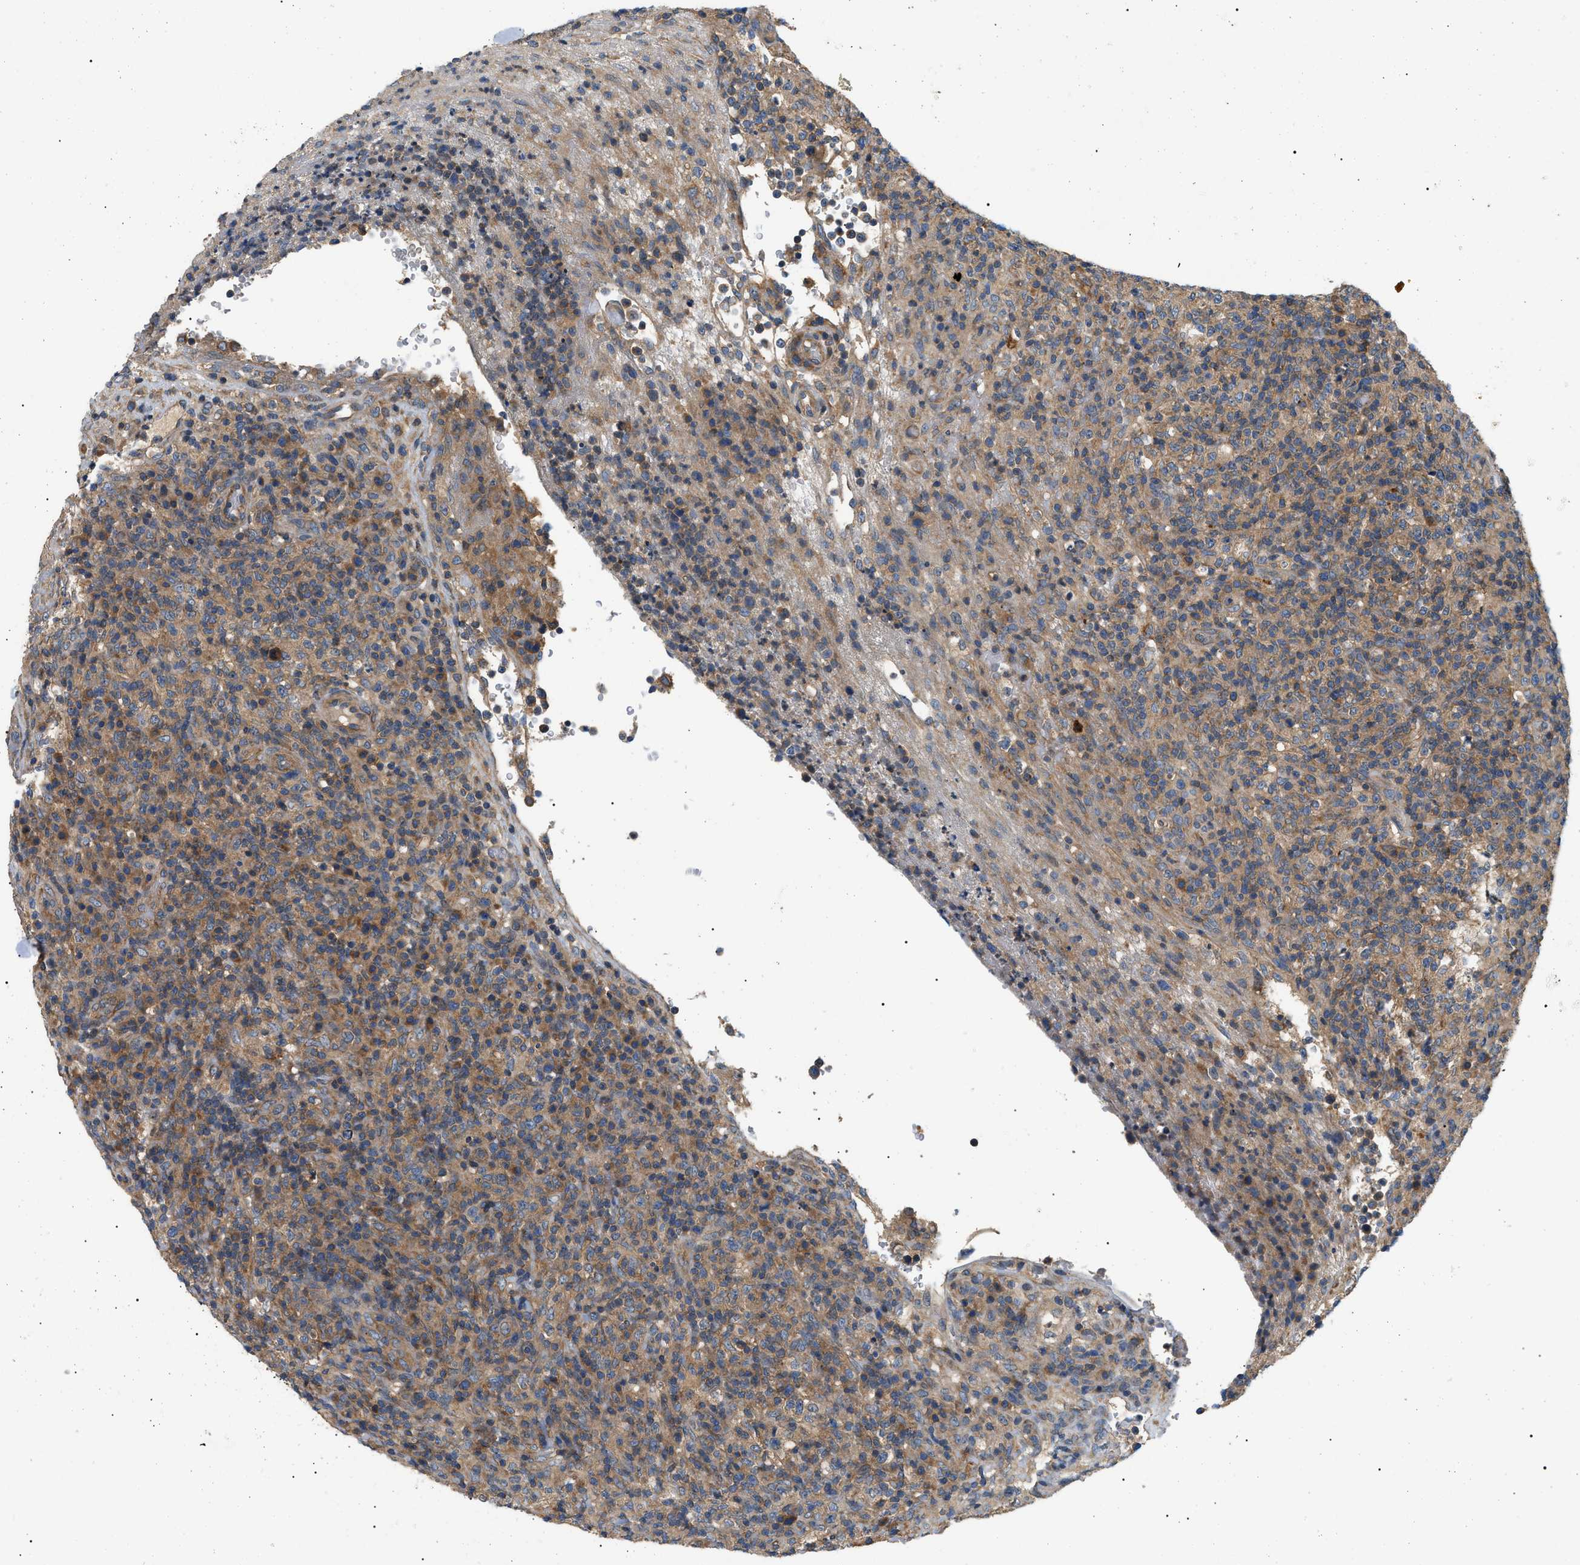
{"staining": {"intensity": "moderate", "quantity": ">75%", "location": "cytoplasmic/membranous"}, "tissue": "lymphoma", "cell_type": "Tumor cells", "image_type": "cancer", "snomed": [{"axis": "morphology", "description": "Malignant lymphoma, non-Hodgkin's type, High grade"}, {"axis": "topography", "description": "Lymph node"}], "caption": "IHC image of neoplastic tissue: human lymphoma stained using IHC reveals medium levels of moderate protein expression localized specifically in the cytoplasmic/membranous of tumor cells, appearing as a cytoplasmic/membranous brown color.", "gene": "PPM1B", "patient": {"sex": "female", "age": 76}}